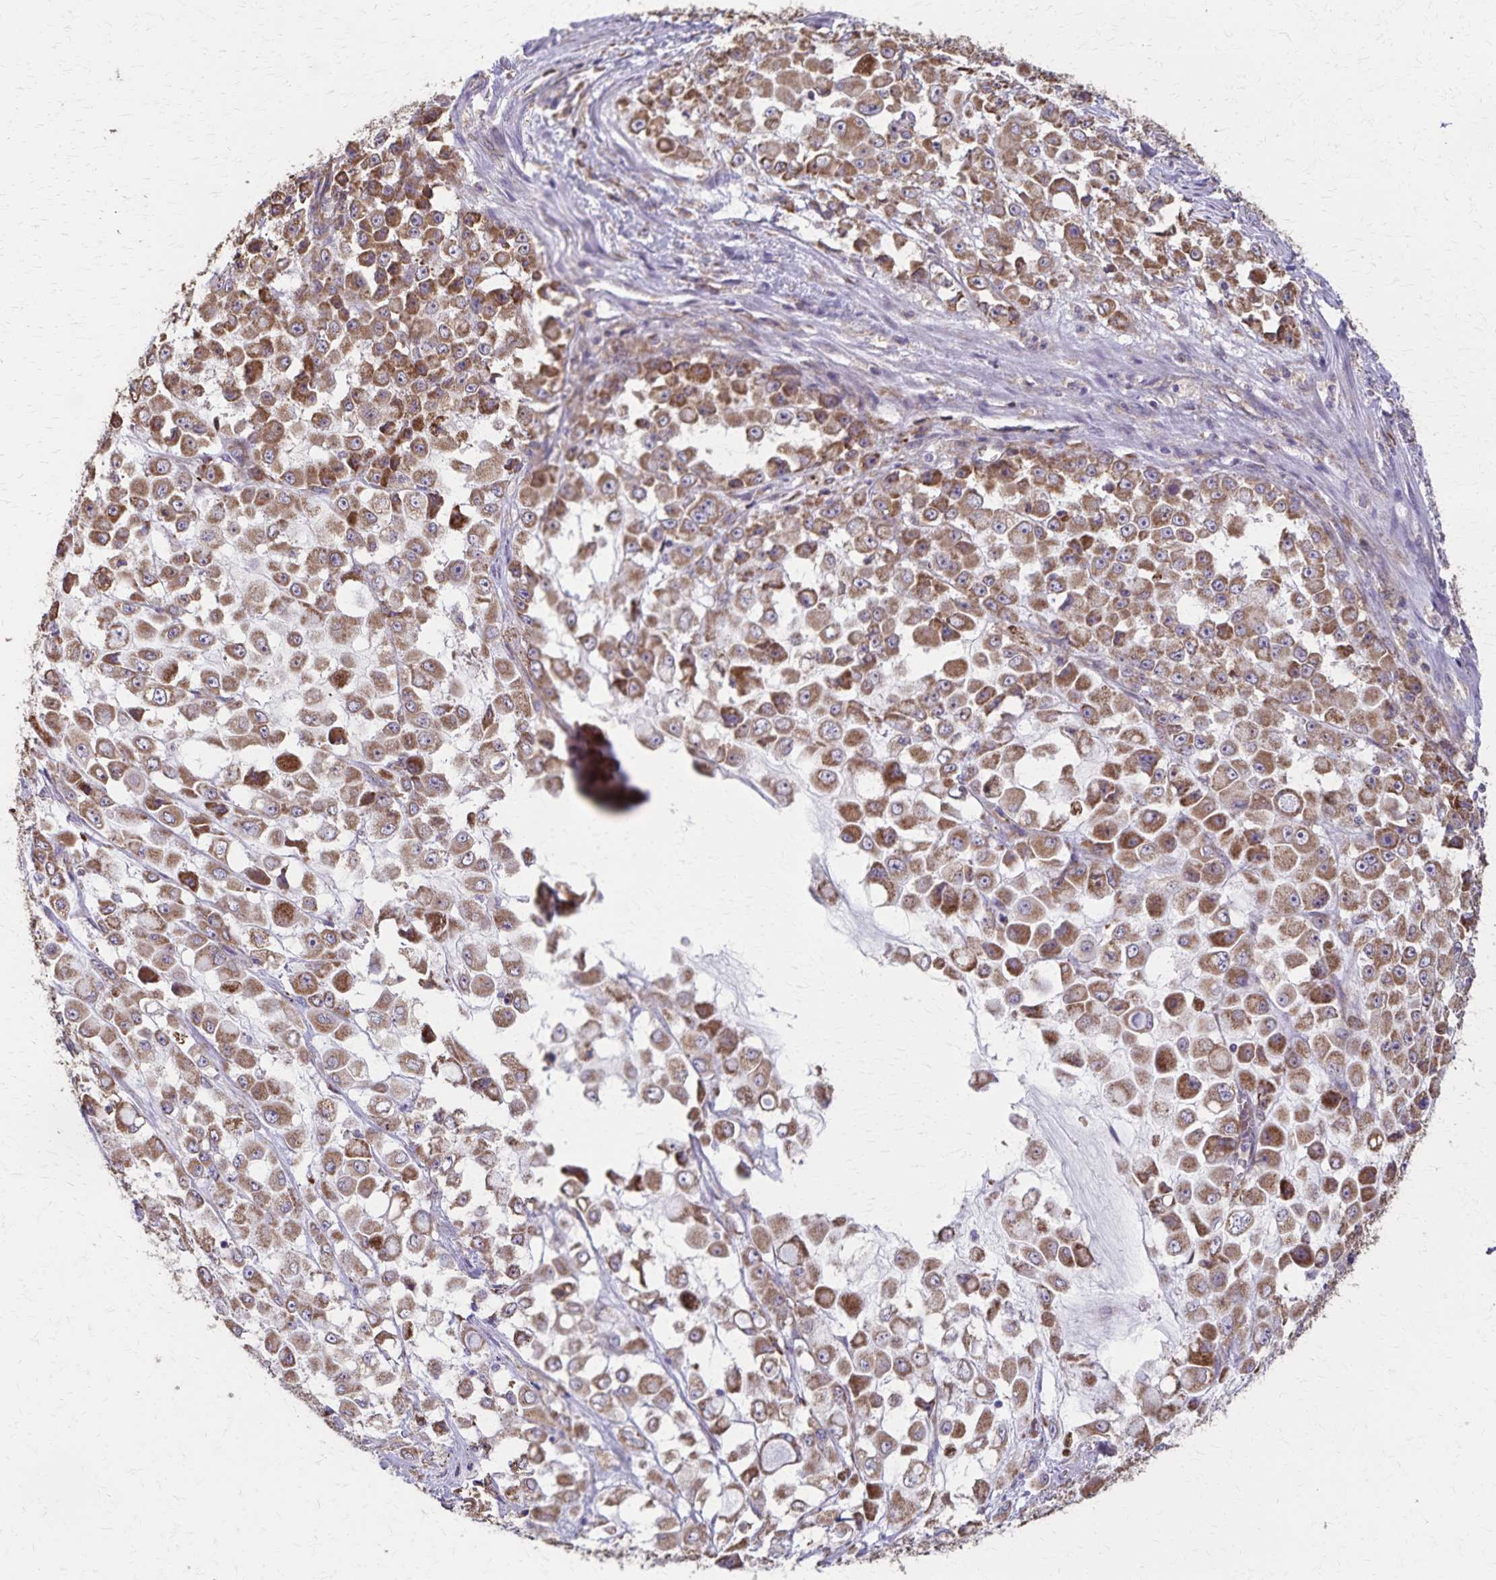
{"staining": {"intensity": "moderate", "quantity": ">75%", "location": "cytoplasmic/membranous"}, "tissue": "stomach cancer", "cell_type": "Tumor cells", "image_type": "cancer", "snomed": [{"axis": "morphology", "description": "Adenocarcinoma, NOS"}, {"axis": "topography", "description": "Stomach"}], "caption": "Stomach cancer stained with DAB (3,3'-diaminobenzidine) immunohistochemistry (IHC) shows medium levels of moderate cytoplasmic/membranous positivity in about >75% of tumor cells.", "gene": "RNF10", "patient": {"sex": "female", "age": 76}}